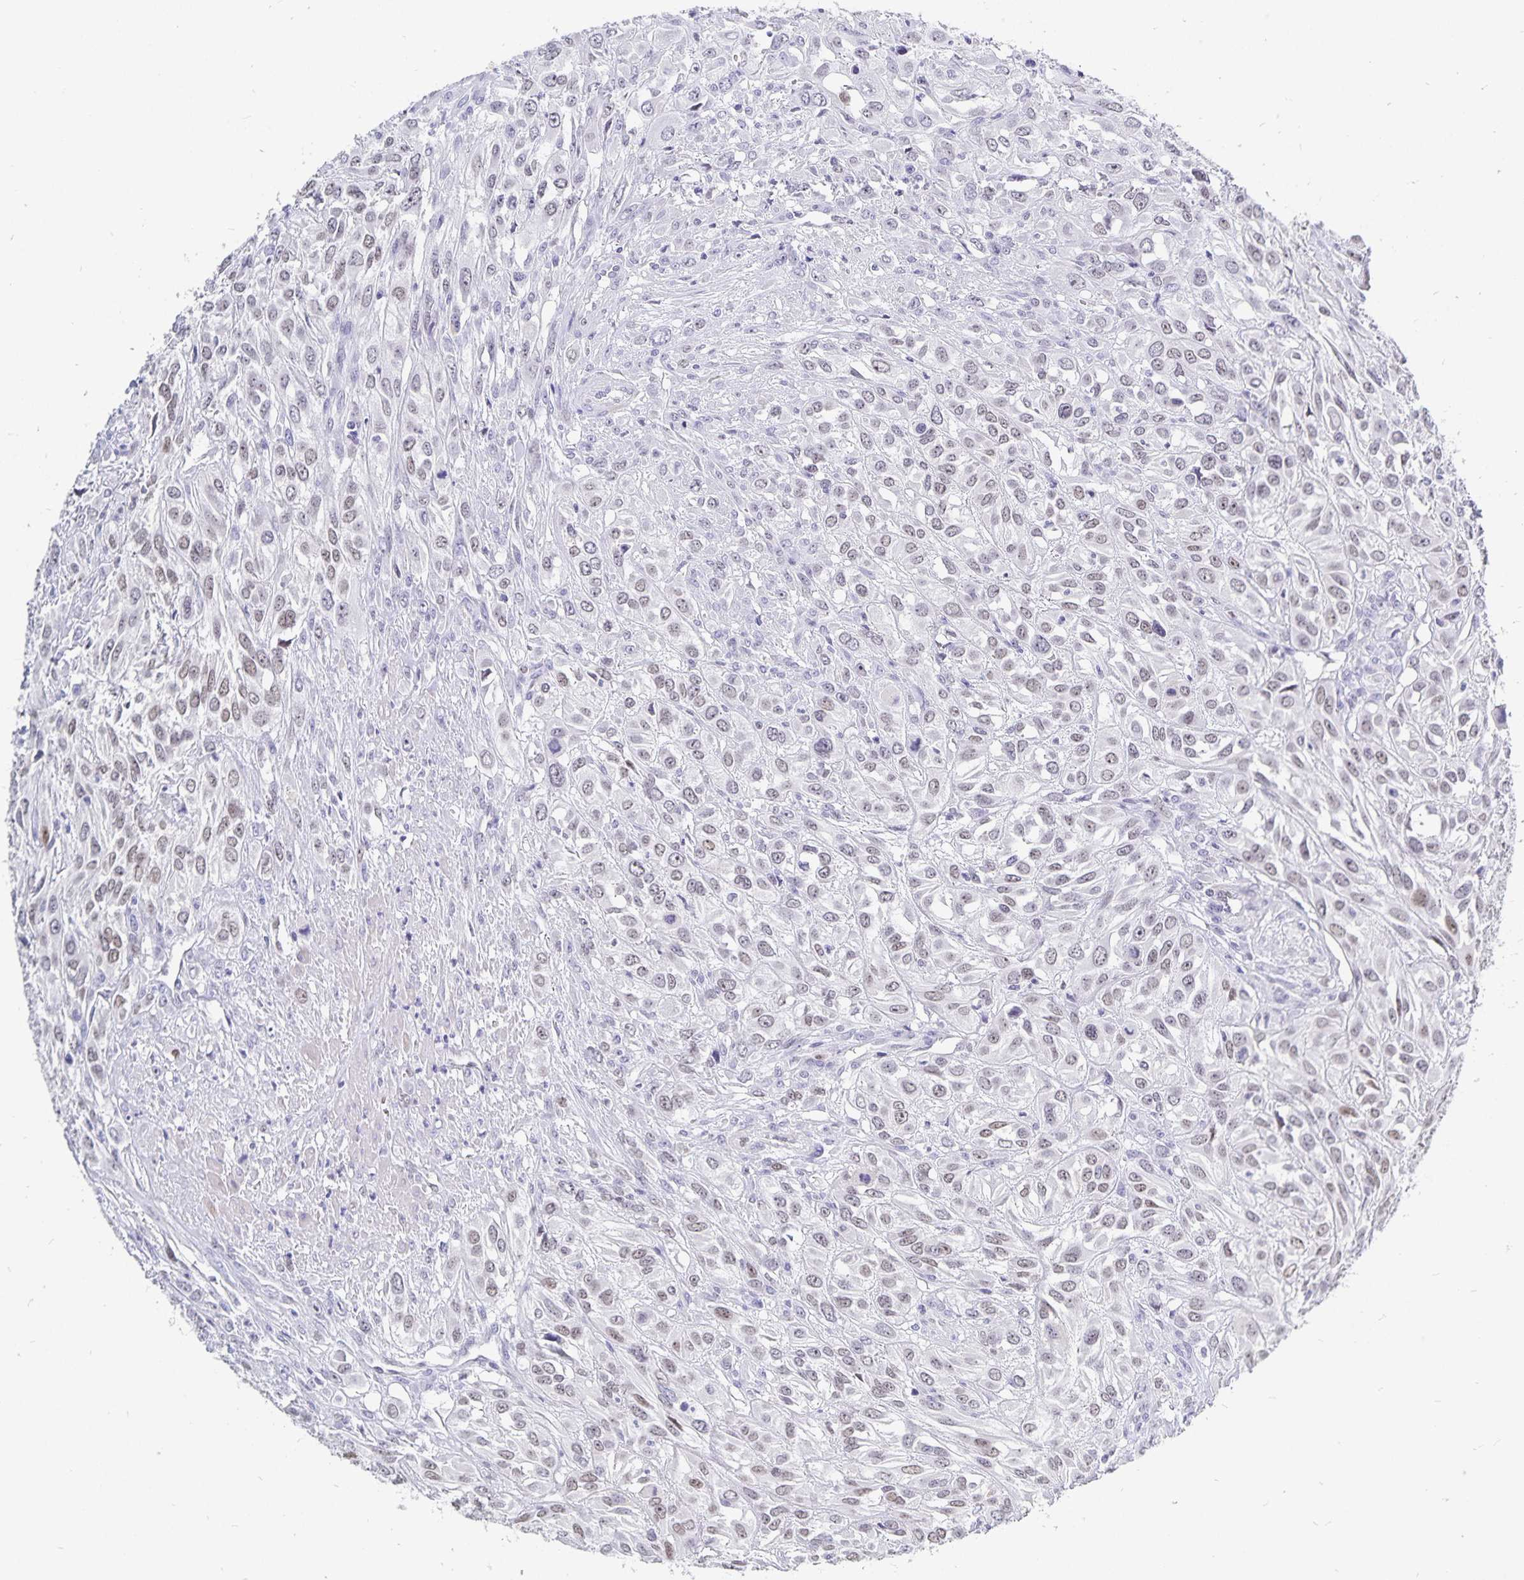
{"staining": {"intensity": "weak", "quantity": "<25%", "location": "nuclear"}, "tissue": "urothelial cancer", "cell_type": "Tumor cells", "image_type": "cancer", "snomed": [{"axis": "morphology", "description": "Urothelial carcinoma, High grade"}, {"axis": "topography", "description": "Urinary bladder"}], "caption": "Immunohistochemistry (IHC) micrograph of neoplastic tissue: urothelial cancer stained with DAB shows no significant protein staining in tumor cells.", "gene": "HMGB3", "patient": {"sex": "male", "age": 67}}